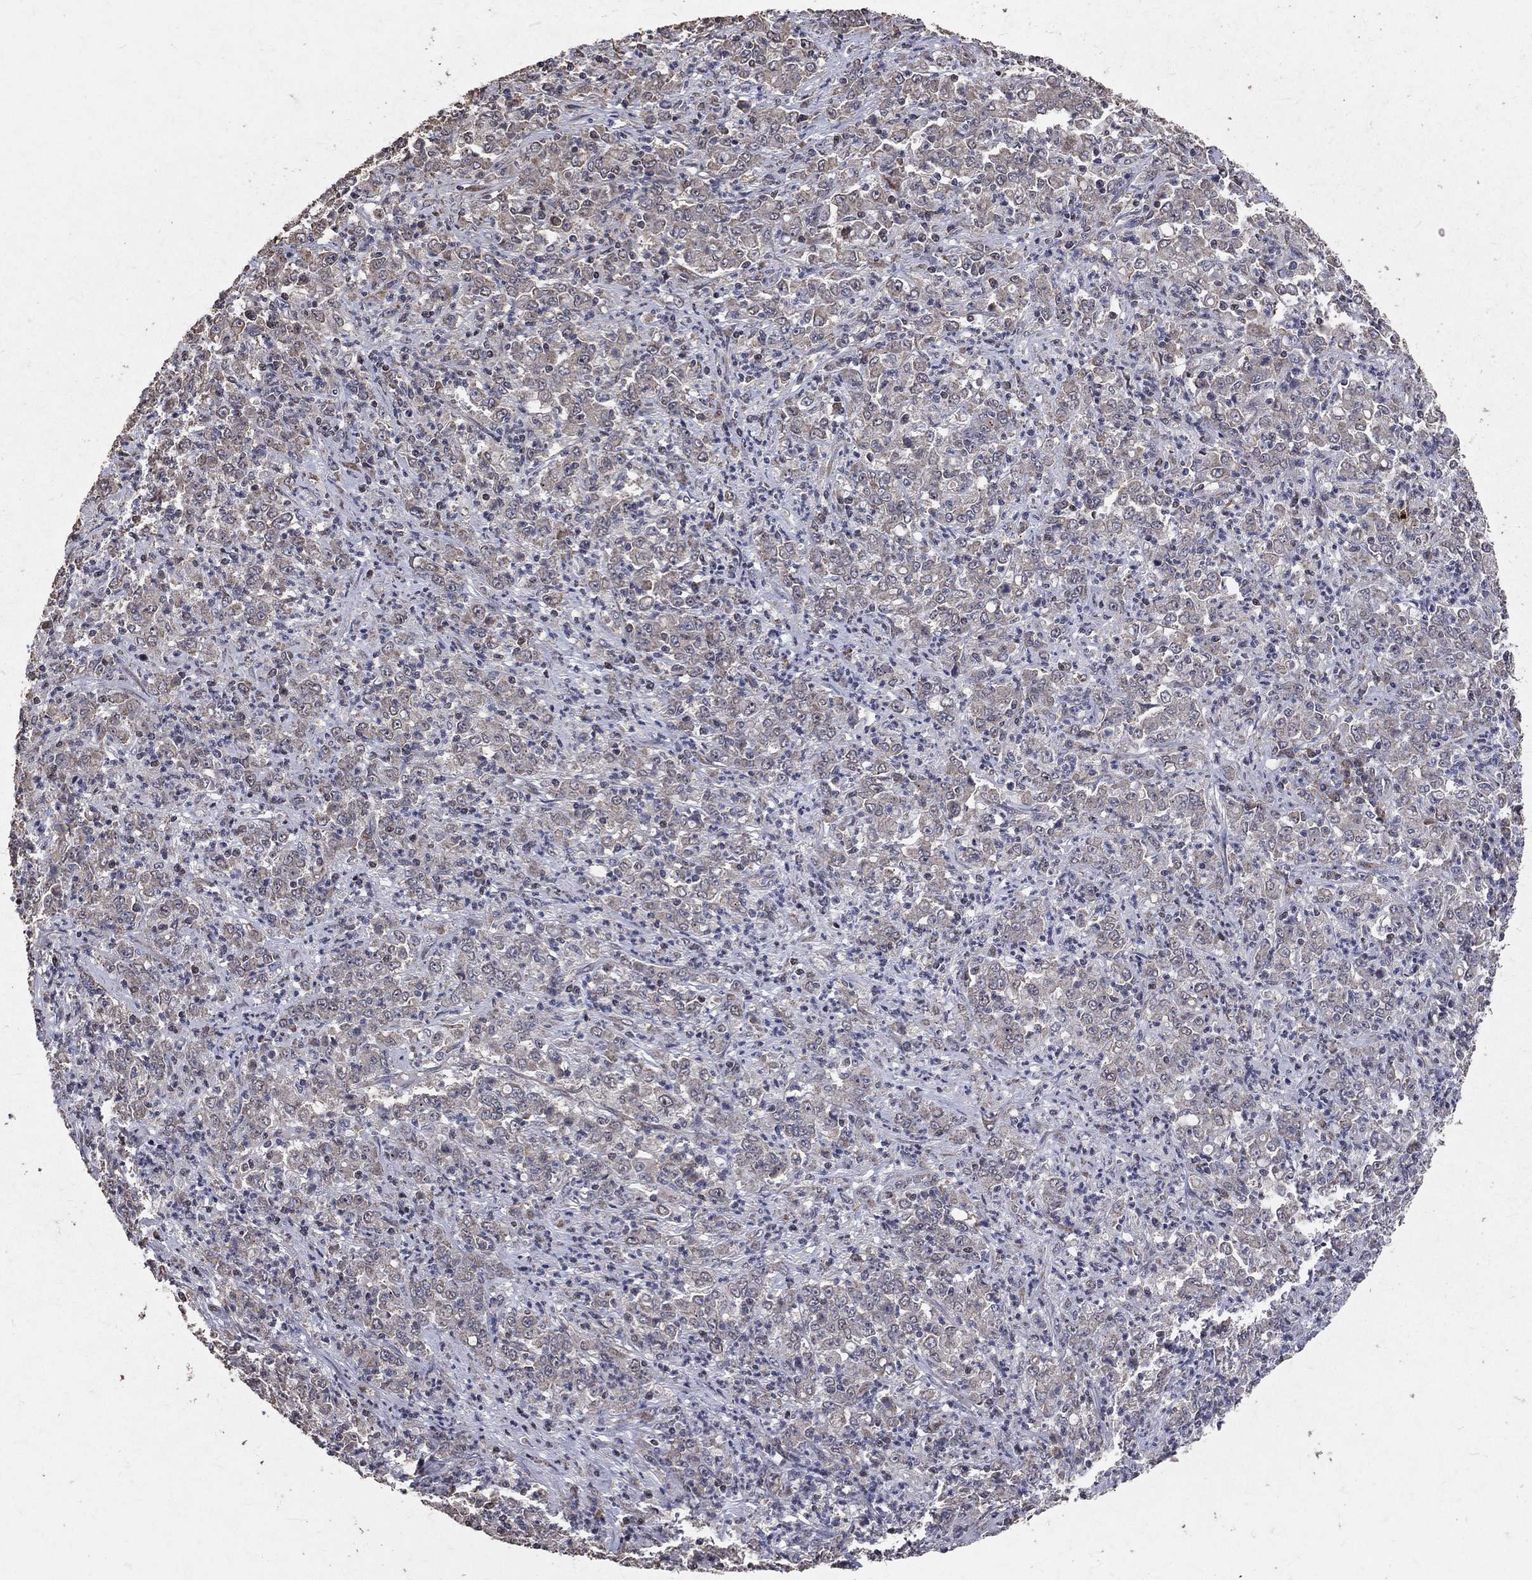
{"staining": {"intensity": "negative", "quantity": "none", "location": "none"}, "tissue": "stomach cancer", "cell_type": "Tumor cells", "image_type": "cancer", "snomed": [{"axis": "morphology", "description": "Adenocarcinoma, NOS"}, {"axis": "topography", "description": "Stomach, lower"}], "caption": "IHC image of neoplastic tissue: stomach cancer (adenocarcinoma) stained with DAB (3,3'-diaminobenzidine) displays no significant protein expression in tumor cells.", "gene": "LY6K", "patient": {"sex": "female", "age": 71}}